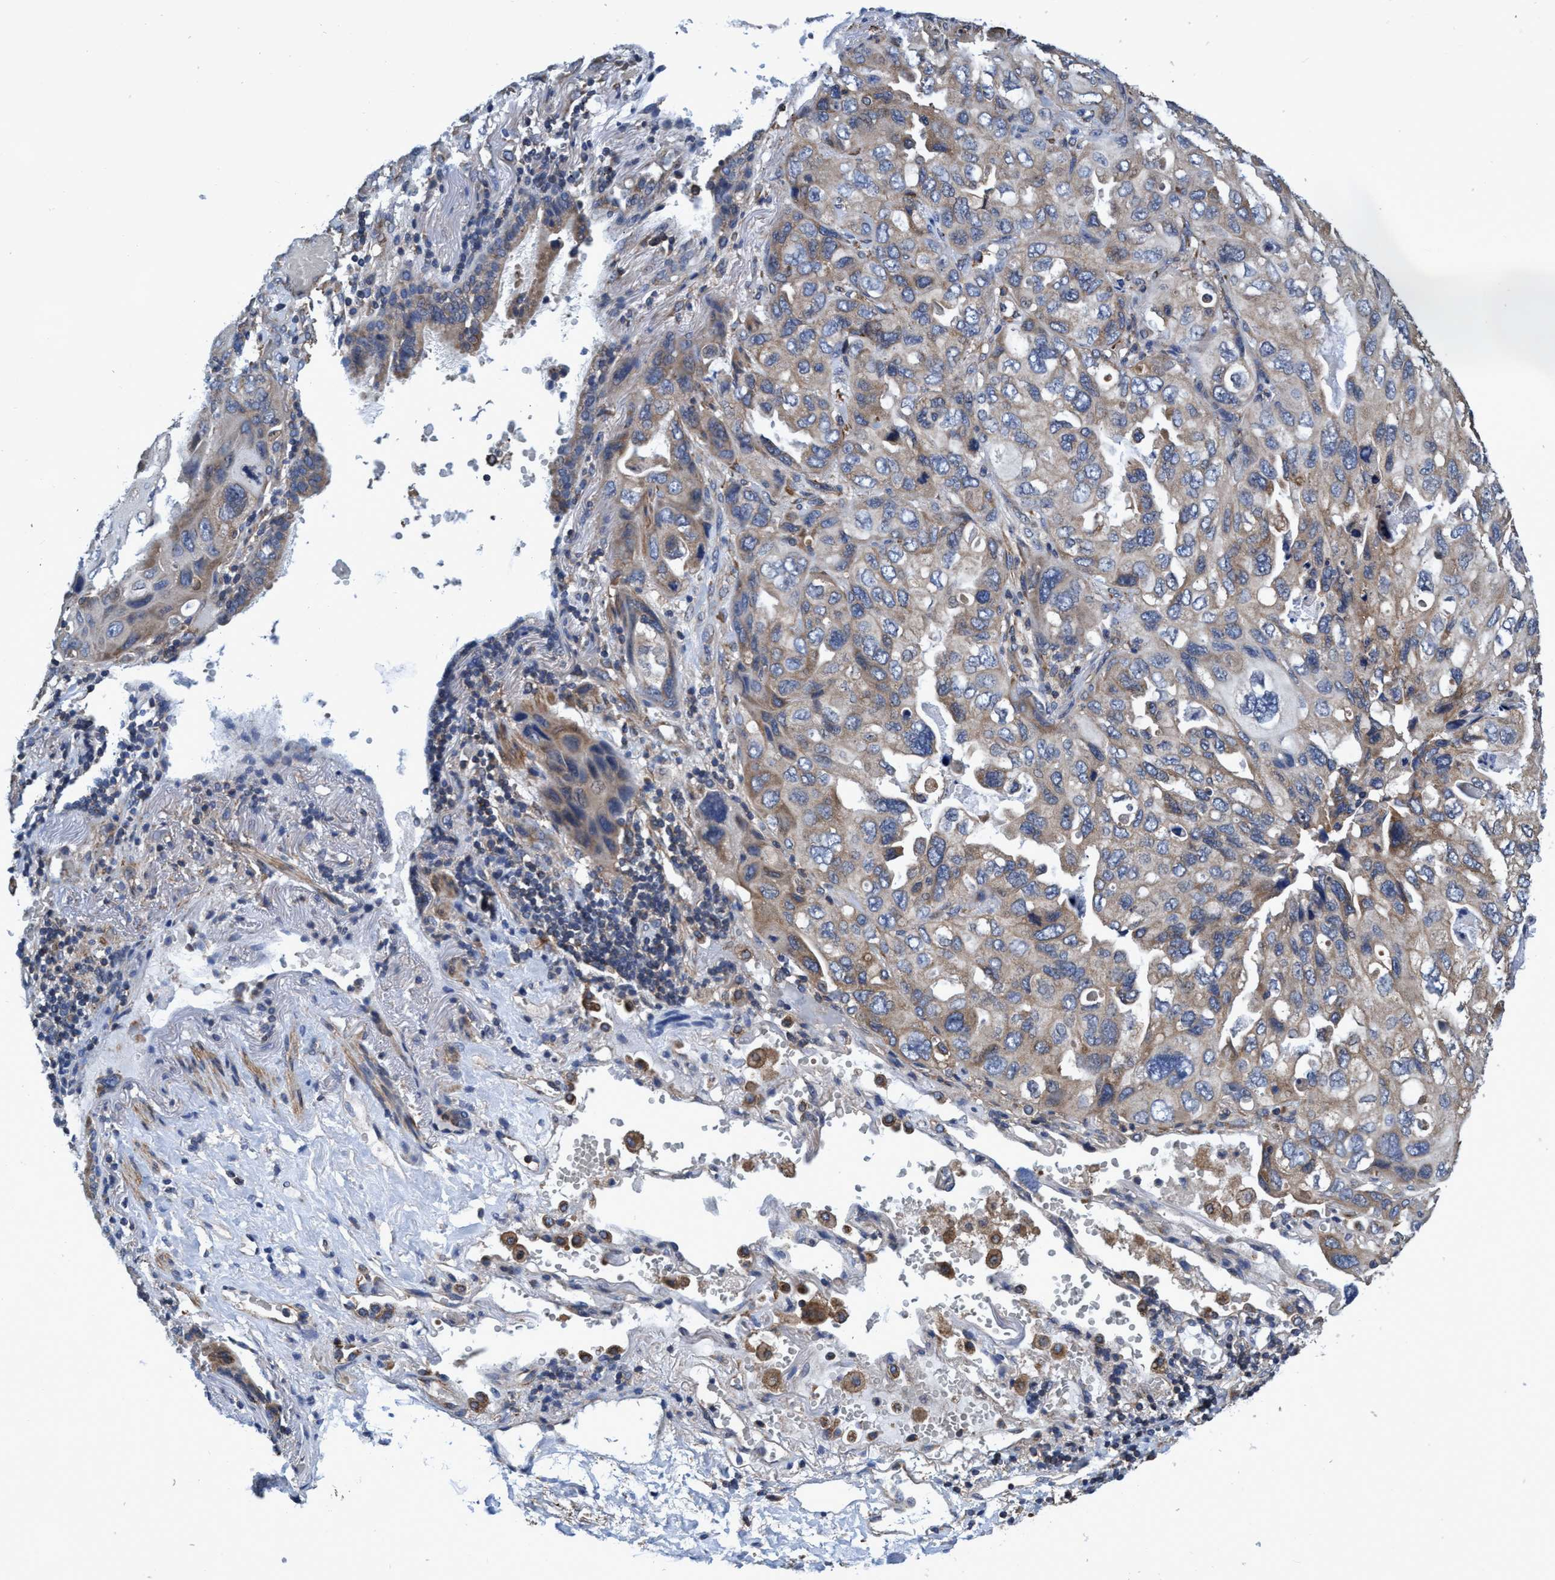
{"staining": {"intensity": "weak", "quantity": "25%-75%", "location": "cytoplasmic/membranous"}, "tissue": "lung cancer", "cell_type": "Tumor cells", "image_type": "cancer", "snomed": [{"axis": "morphology", "description": "Squamous cell carcinoma, NOS"}, {"axis": "topography", "description": "Lung"}], "caption": "Human lung cancer (squamous cell carcinoma) stained with a protein marker displays weak staining in tumor cells.", "gene": "CALCOCO2", "patient": {"sex": "female", "age": 73}}